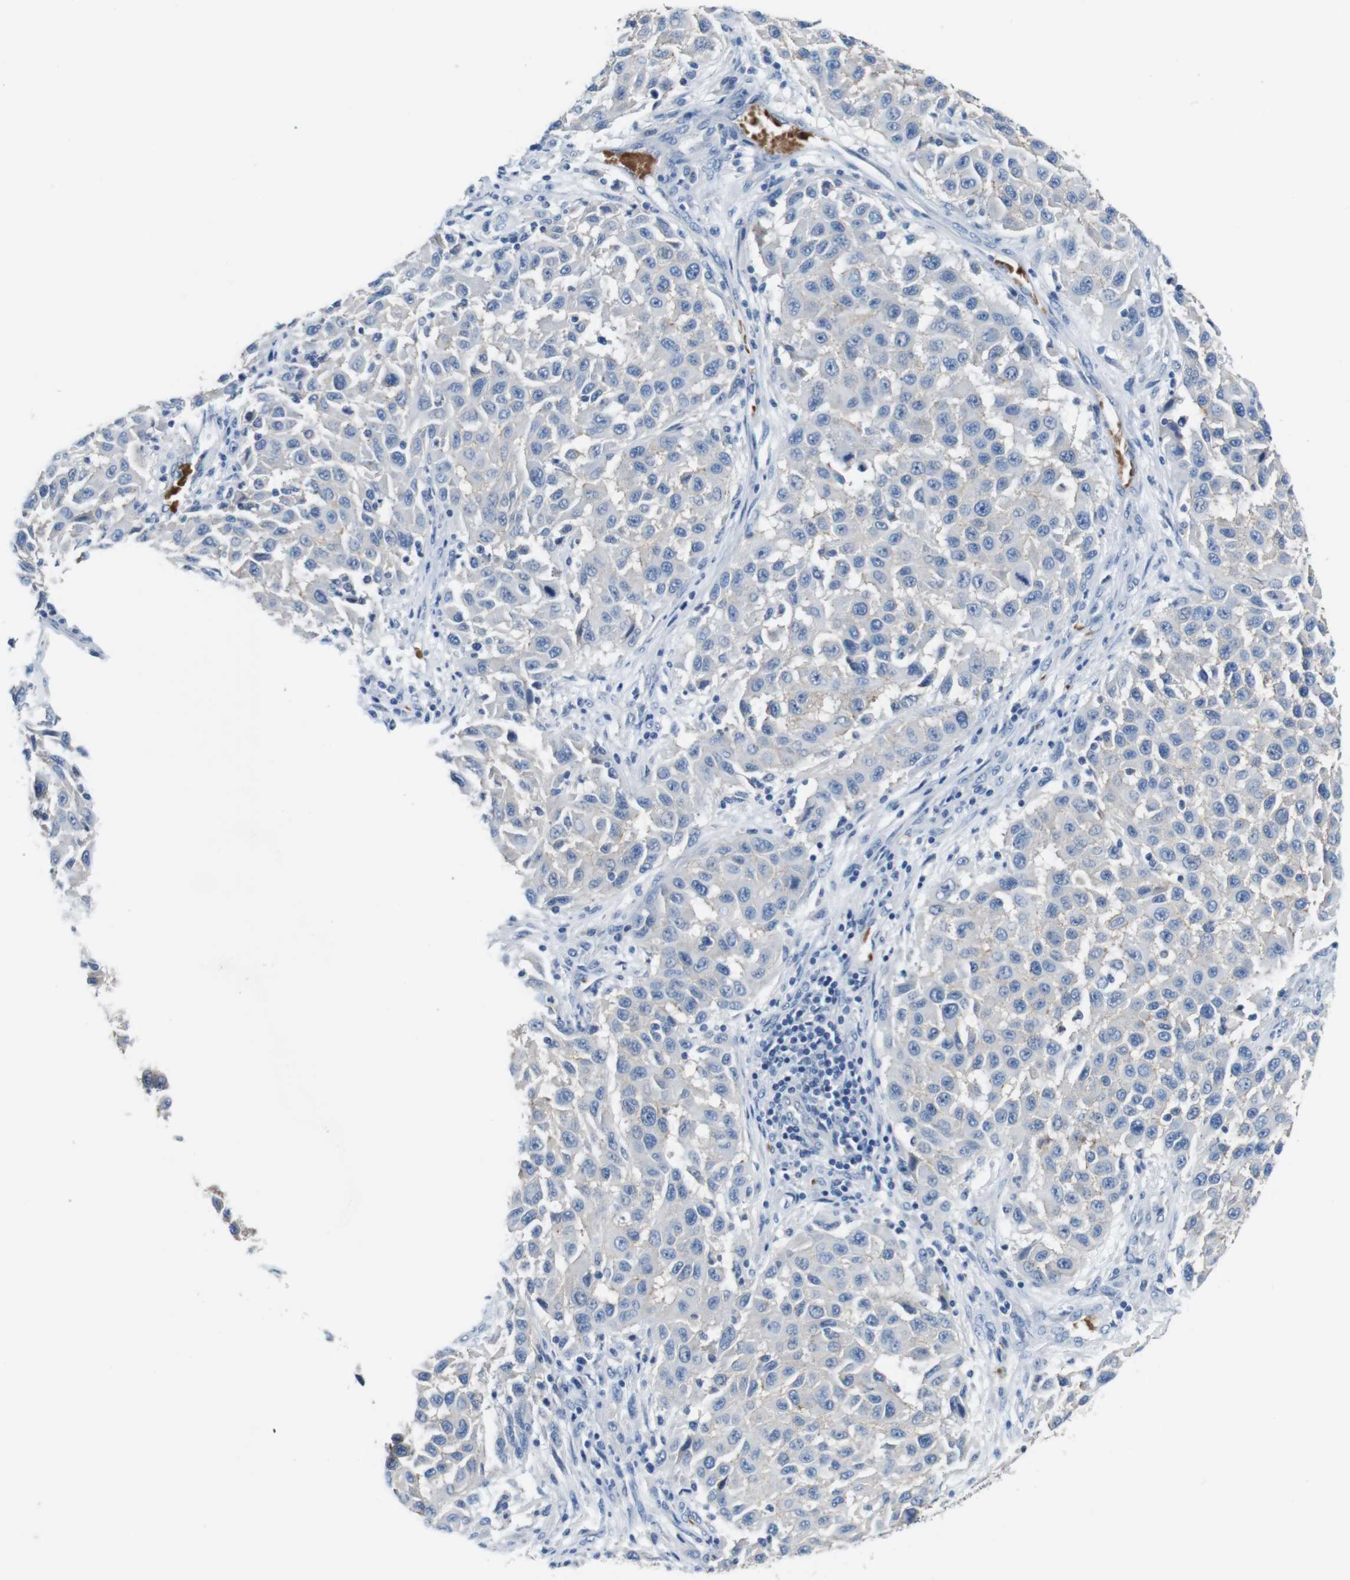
{"staining": {"intensity": "negative", "quantity": "none", "location": "none"}, "tissue": "melanoma", "cell_type": "Tumor cells", "image_type": "cancer", "snomed": [{"axis": "morphology", "description": "Malignant melanoma, Metastatic site"}, {"axis": "topography", "description": "Lymph node"}], "caption": "A high-resolution image shows IHC staining of melanoma, which reveals no significant positivity in tumor cells.", "gene": "IGSF8", "patient": {"sex": "male", "age": 61}}